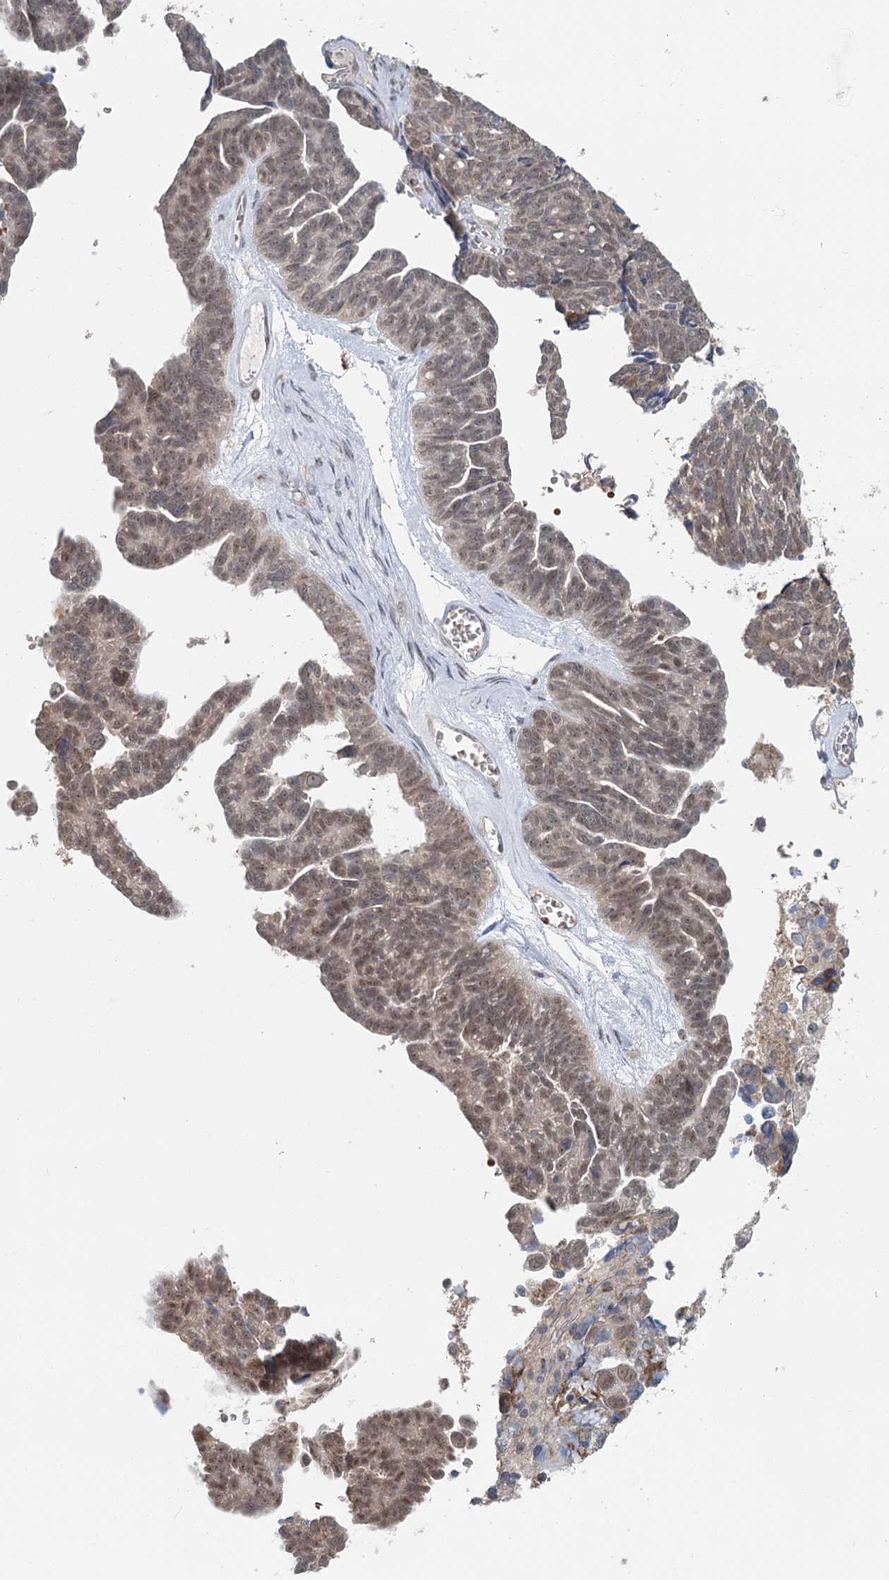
{"staining": {"intensity": "weak", "quantity": ">75%", "location": "cytoplasmic/membranous,nuclear"}, "tissue": "ovarian cancer", "cell_type": "Tumor cells", "image_type": "cancer", "snomed": [{"axis": "morphology", "description": "Cystadenocarcinoma, serous, NOS"}, {"axis": "topography", "description": "Ovary"}], "caption": "IHC photomicrograph of neoplastic tissue: human serous cystadenocarcinoma (ovarian) stained using immunohistochemistry (IHC) displays low levels of weak protein expression localized specifically in the cytoplasmic/membranous and nuclear of tumor cells, appearing as a cytoplasmic/membranous and nuclear brown color.", "gene": "ADK", "patient": {"sex": "female", "age": 79}}